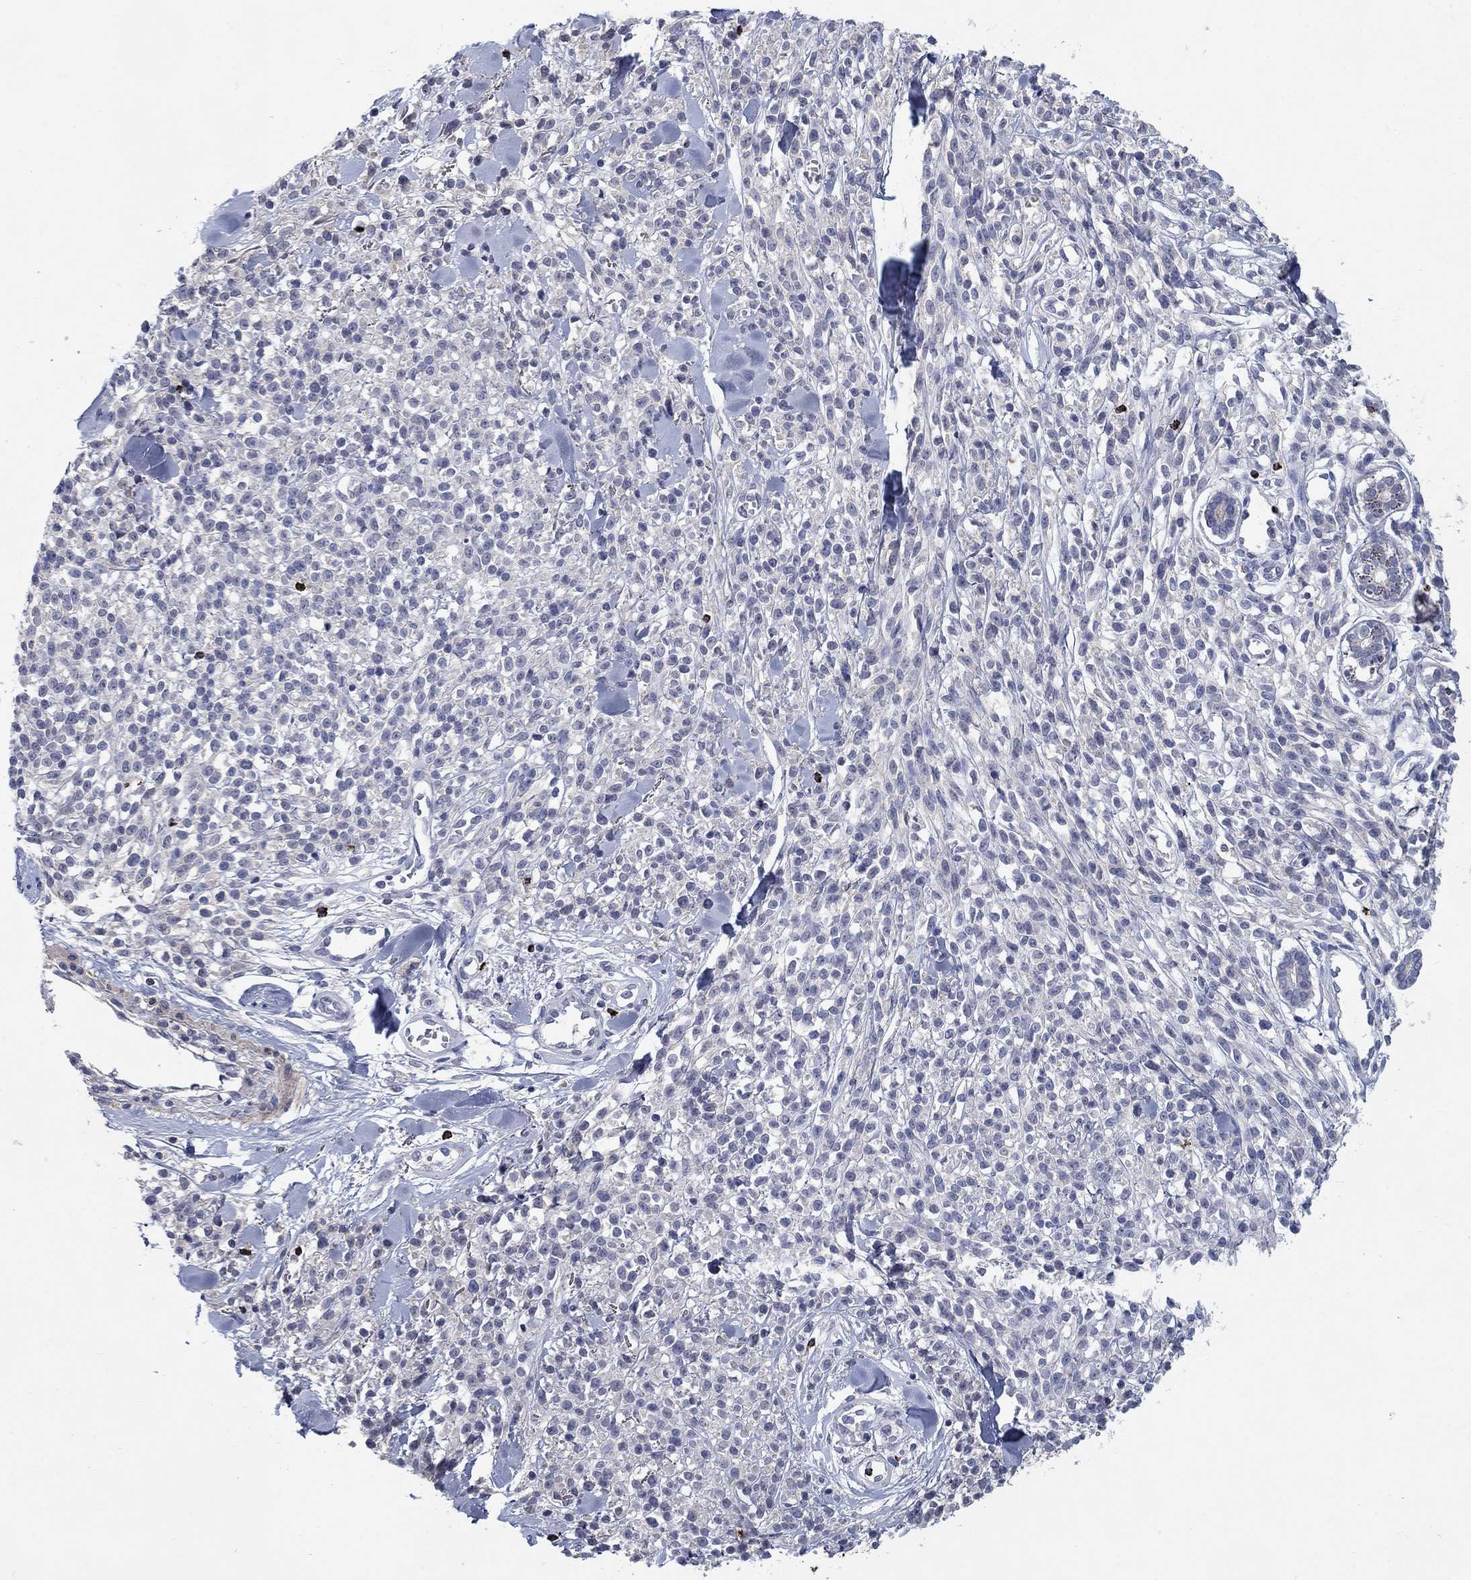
{"staining": {"intensity": "negative", "quantity": "none", "location": "none"}, "tissue": "melanoma", "cell_type": "Tumor cells", "image_type": "cancer", "snomed": [{"axis": "morphology", "description": "Malignant melanoma, NOS"}, {"axis": "topography", "description": "Skin"}, {"axis": "topography", "description": "Skin of trunk"}], "caption": "High power microscopy histopathology image of an IHC micrograph of malignant melanoma, revealing no significant expression in tumor cells. The staining is performed using DAB brown chromogen with nuclei counter-stained in using hematoxylin.", "gene": "GZMA", "patient": {"sex": "male", "age": 74}}